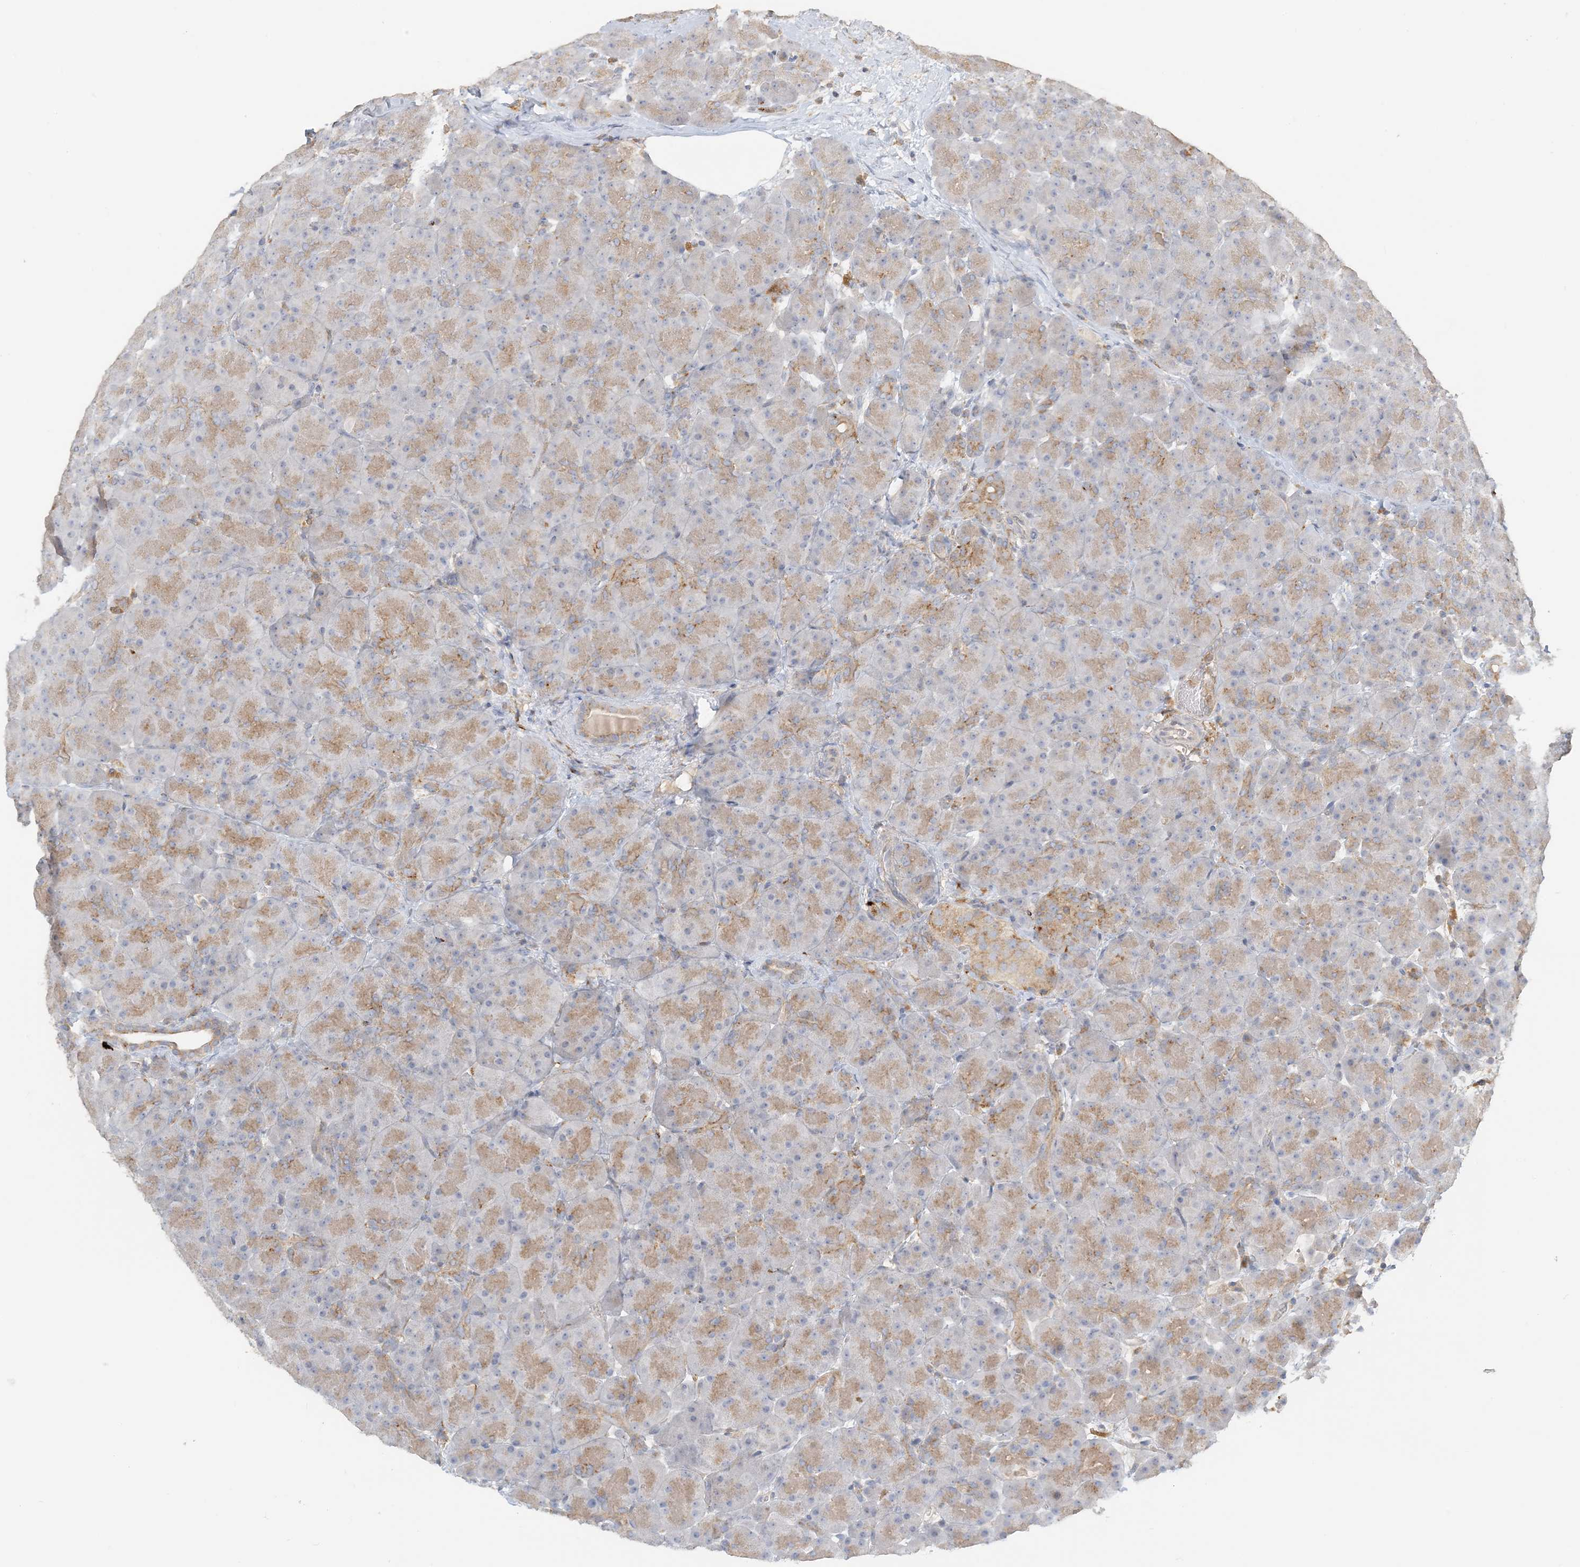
{"staining": {"intensity": "moderate", "quantity": "25%-75%", "location": "cytoplasmic/membranous"}, "tissue": "pancreas", "cell_type": "Exocrine glandular cells", "image_type": "normal", "snomed": [{"axis": "morphology", "description": "Normal tissue, NOS"}, {"axis": "topography", "description": "Pancreas"}], "caption": "Exocrine glandular cells show moderate cytoplasmic/membranous positivity in about 25%-75% of cells in benign pancreas. (Brightfield microscopy of DAB IHC at high magnification).", "gene": "SPPL2A", "patient": {"sex": "male", "age": 66}}